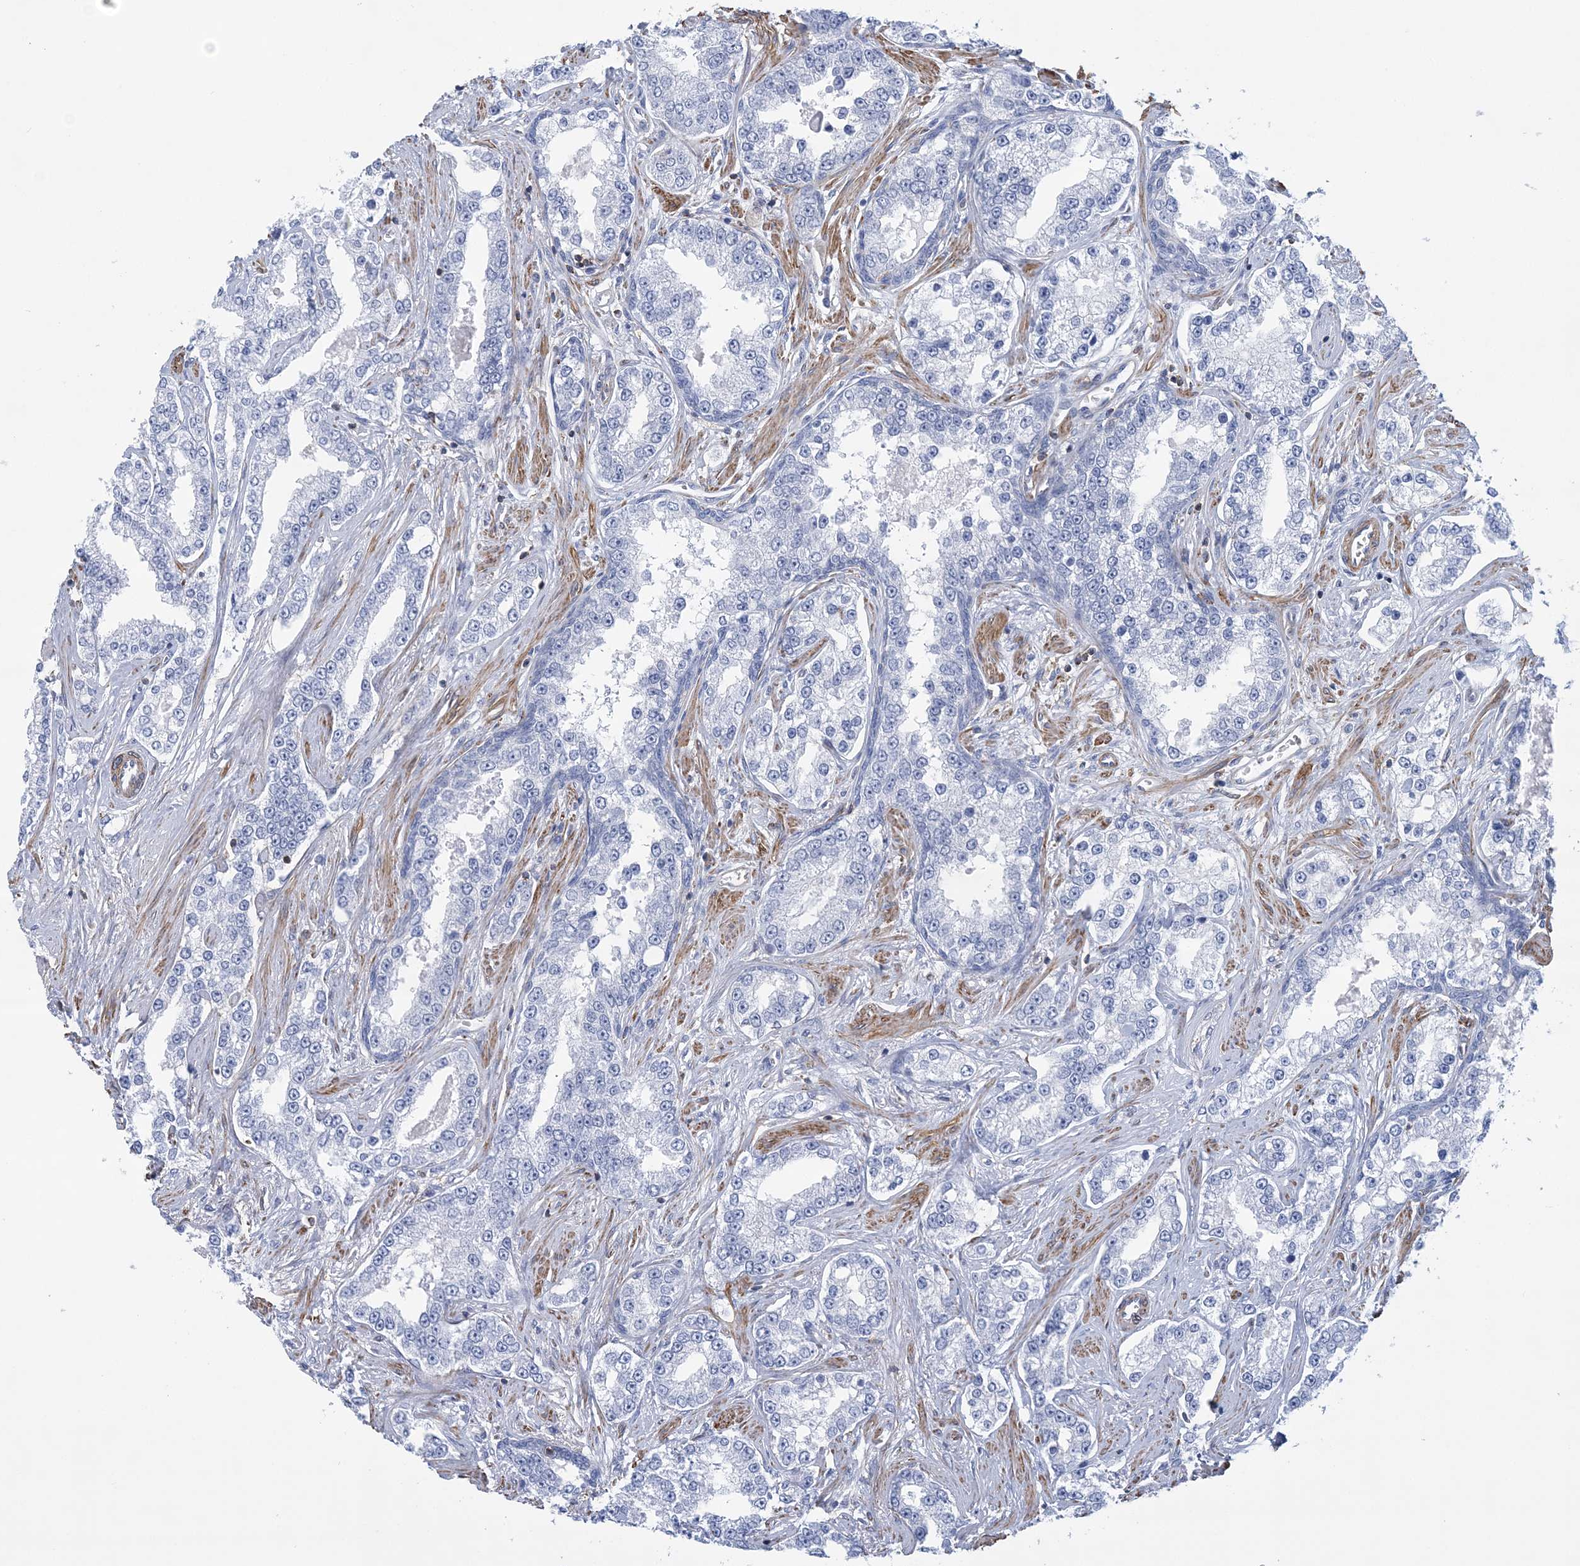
{"staining": {"intensity": "negative", "quantity": "none", "location": "none"}, "tissue": "prostate cancer", "cell_type": "Tumor cells", "image_type": "cancer", "snomed": [{"axis": "morphology", "description": "Normal tissue, NOS"}, {"axis": "morphology", "description": "Adenocarcinoma, High grade"}, {"axis": "topography", "description": "Prostate"}], "caption": "Immunohistochemistry (IHC) histopathology image of human prostate adenocarcinoma (high-grade) stained for a protein (brown), which displays no positivity in tumor cells.", "gene": "C11orf21", "patient": {"sex": "male", "age": 83}}